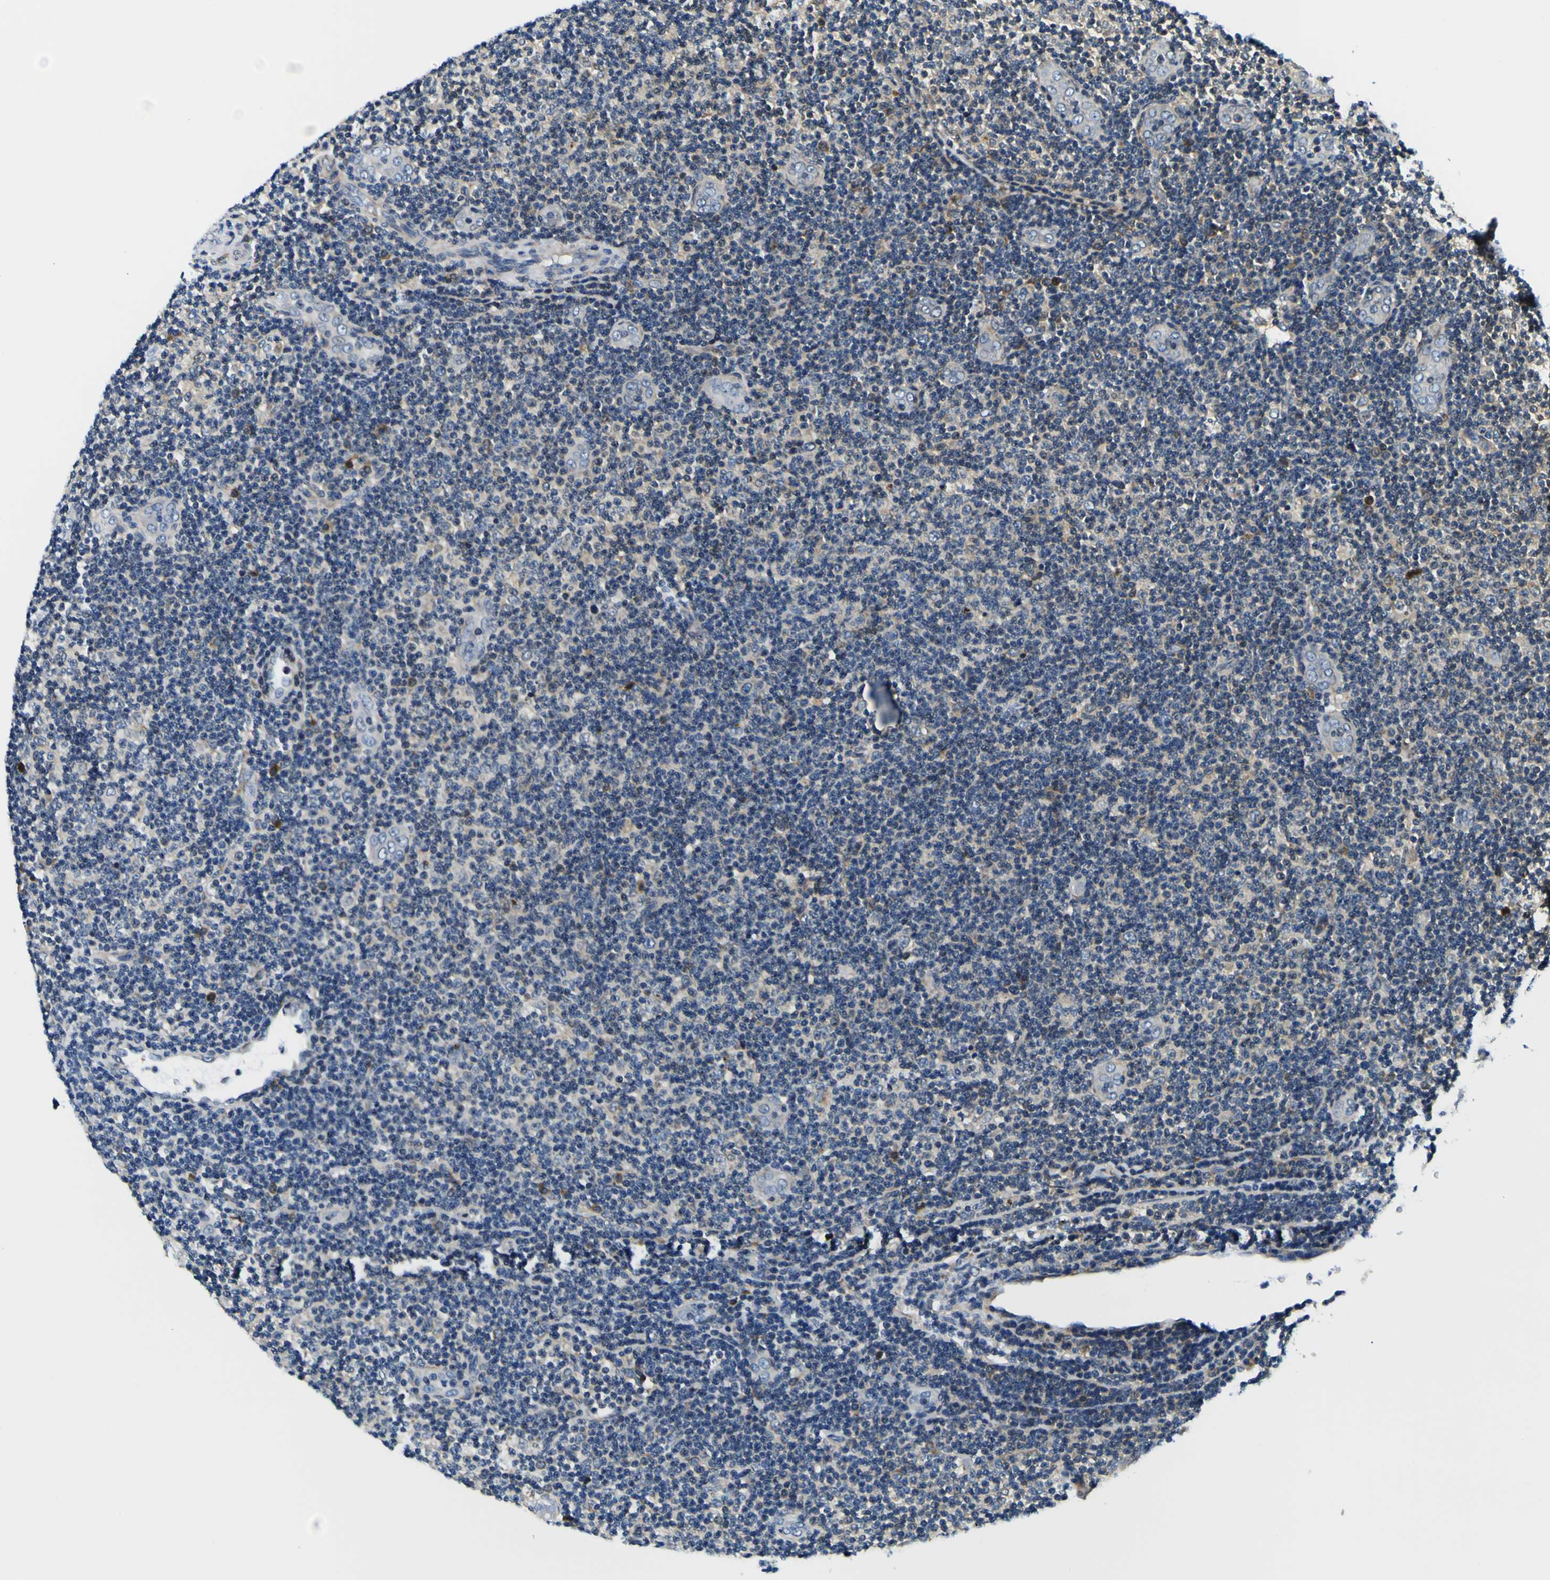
{"staining": {"intensity": "weak", "quantity": "<25%", "location": "cytoplasmic/membranous"}, "tissue": "lymphoma", "cell_type": "Tumor cells", "image_type": "cancer", "snomed": [{"axis": "morphology", "description": "Malignant lymphoma, non-Hodgkin's type, Low grade"}, {"axis": "topography", "description": "Lymph node"}], "caption": "A histopathology image of lymphoma stained for a protein demonstrates no brown staining in tumor cells.", "gene": "NLRP3", "patient": {"sex": "male", "age": 83}}